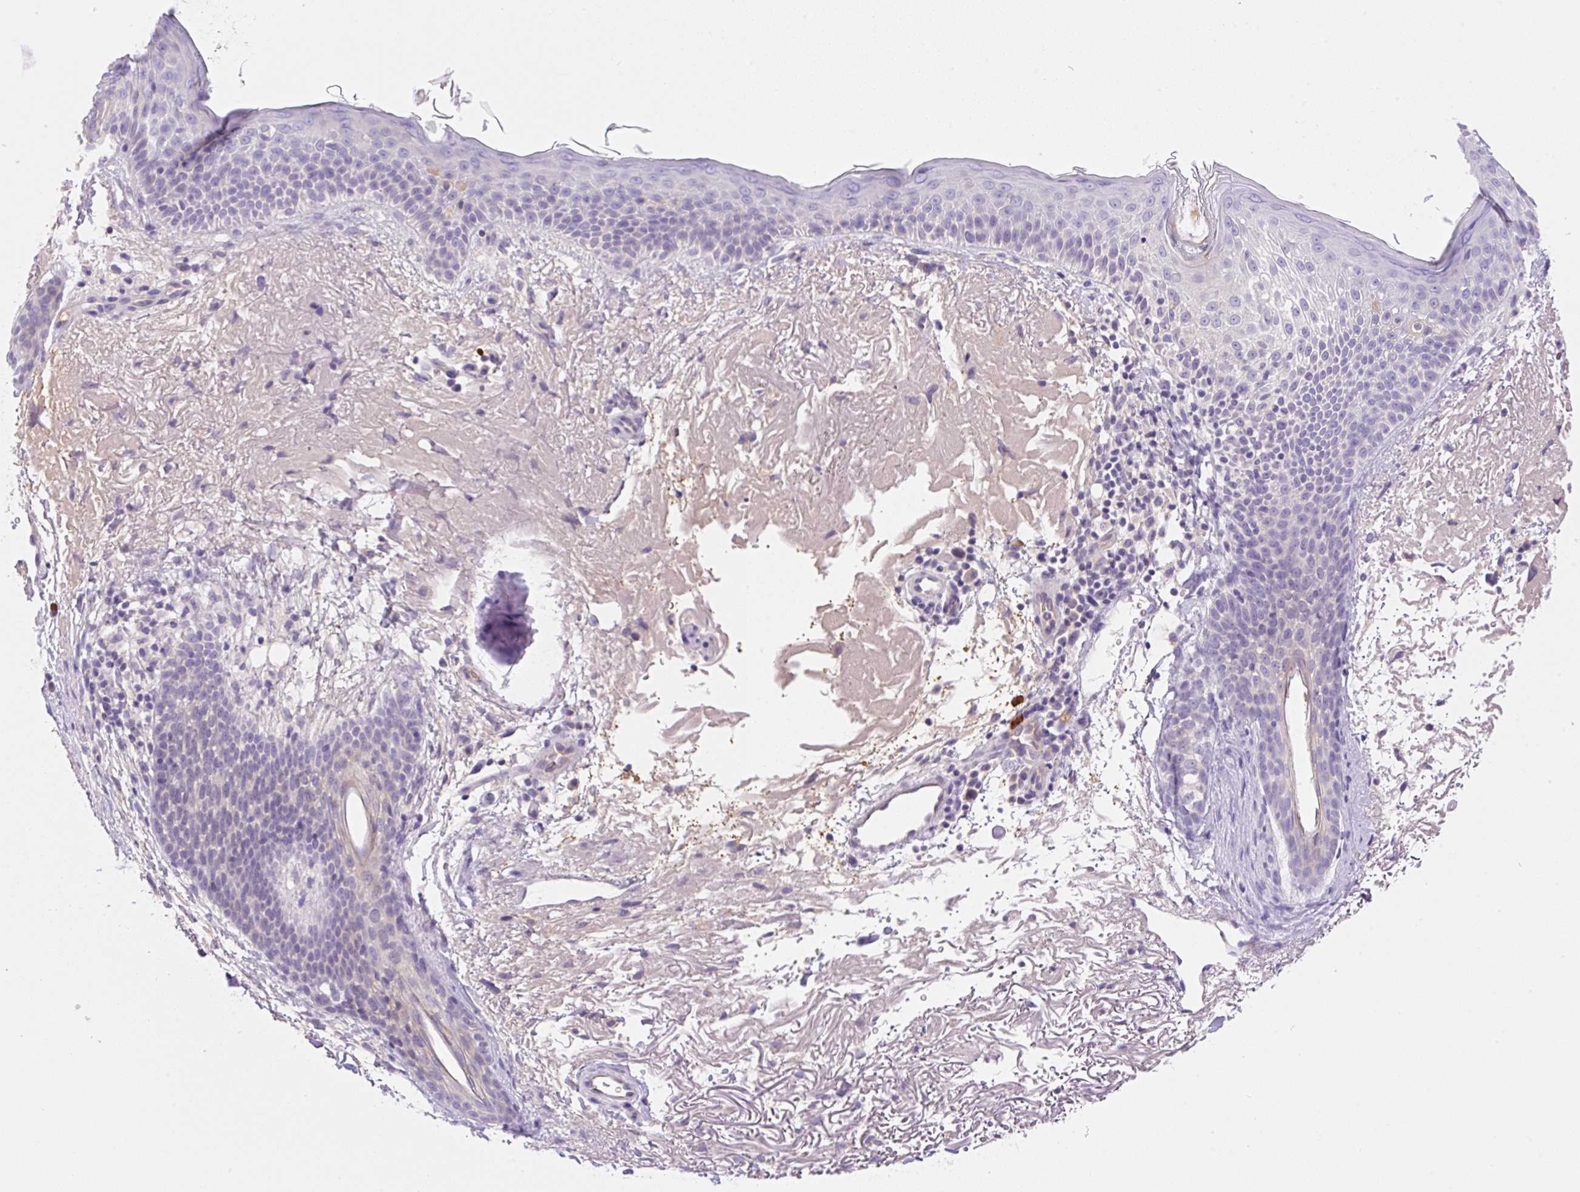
{"staining": {"intensity": "negative", "quantity": "none", "location": "none"}, "tissue": "skin cancer", "cell_type": "Tumor cells", "image_type": "cancer", "snomed": [{"axis": "morphology", "description": "Basal cell carcinoma"}, {"axis": "topography", "description": "Skin"}], "caption": "Tumor cells show no significant expression in skin cancer.", "gene": "DENND5A", "patient": {"sex": "female", "age": 77}}